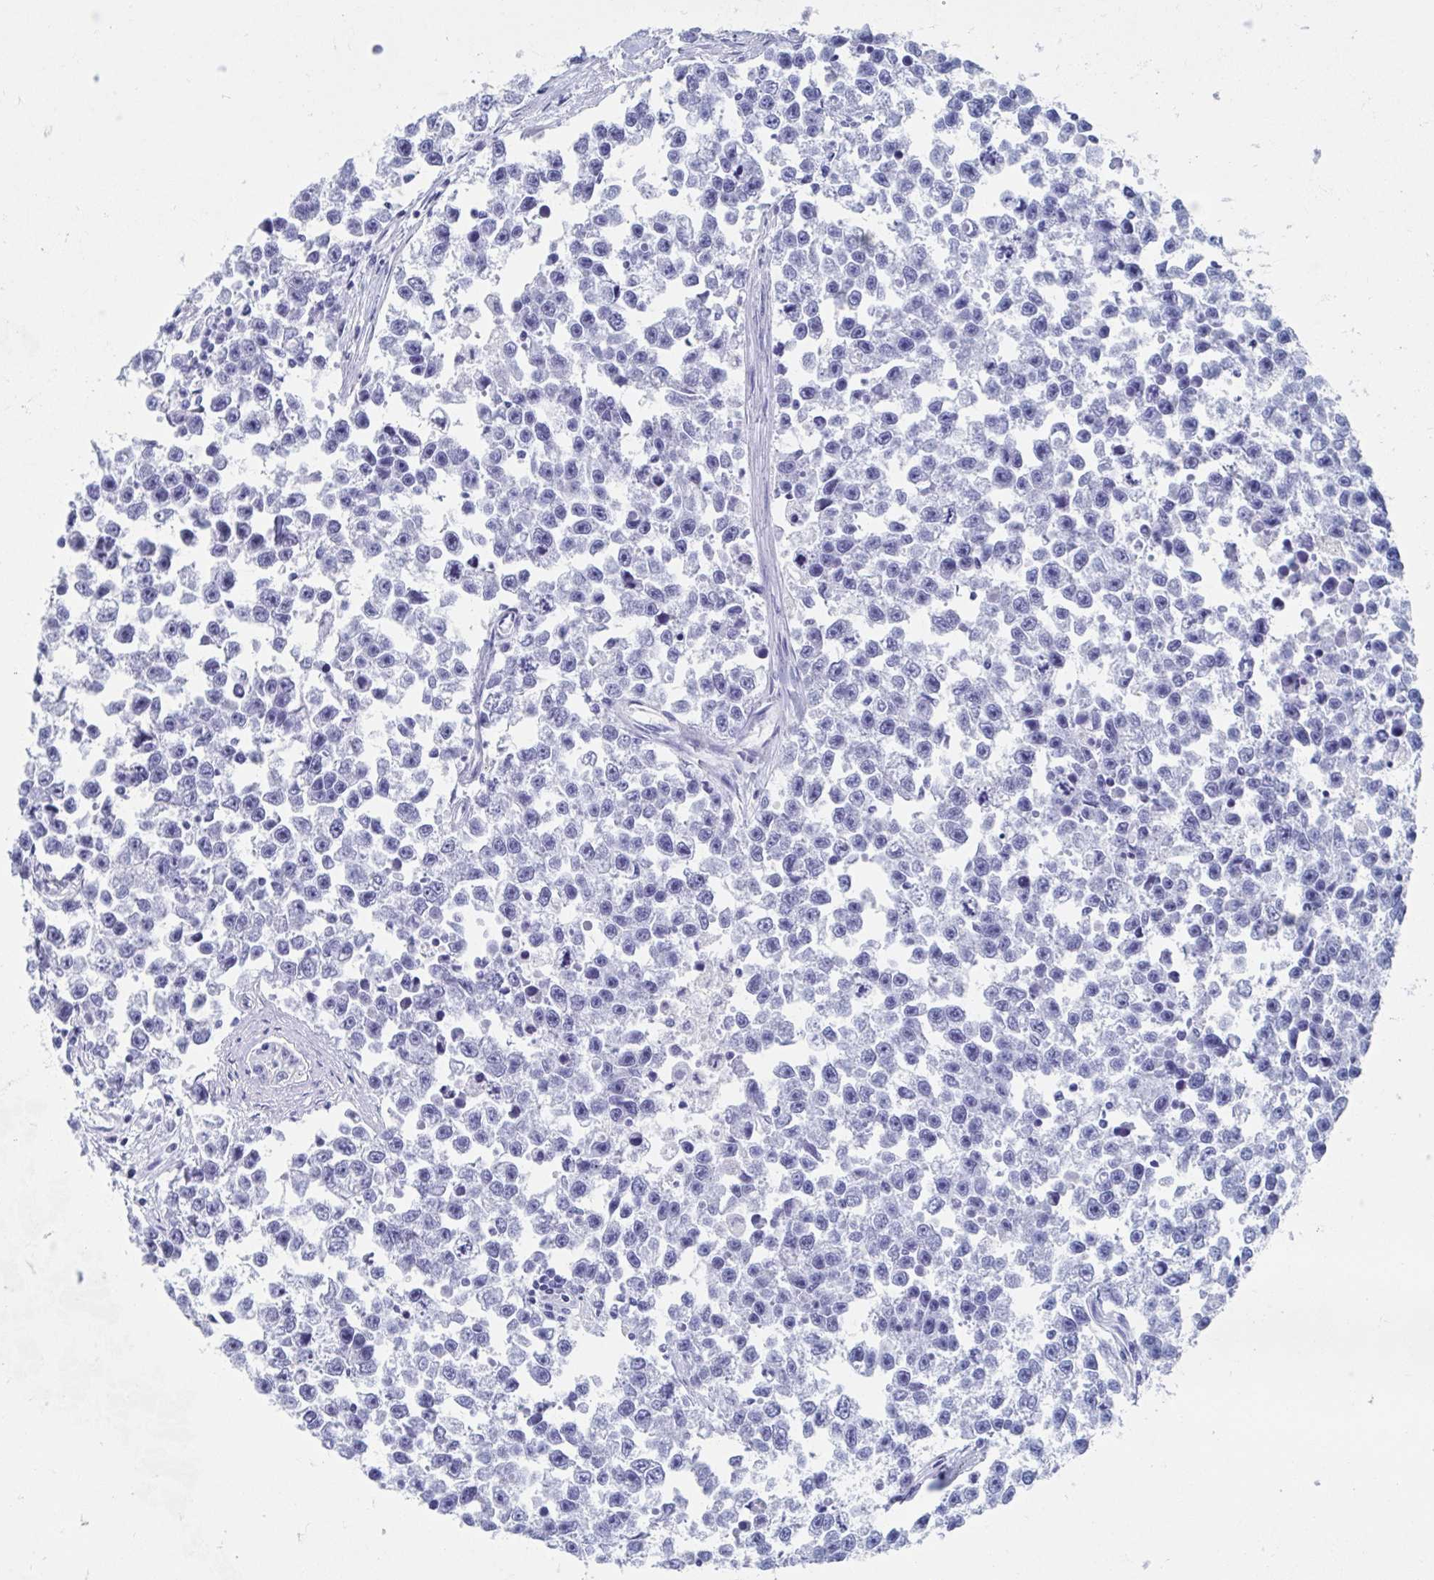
{"staining": {"intensity": "negative", "quantity": "none", "location": "none"}, "tissue": "testis cancer", "cell_type": "Tumor cells", "image_type": "cancer", "snomed": [{"axis": "morphology", "description": "Seminoma, NOS"}, {"axis": "topography", "description": "Testis"}], "caption": "A histopathology image of human seminoma (testis) is negative for staining in tumor cells. (Stains: DAB (3,3'-diaminobenzidine) IHC with hematoxylin counter stain, Microscopy: brightfield microscopy at high magnification).", "gene": "SHCBP1L", "patient": {"sex": "male", "age": 26}}